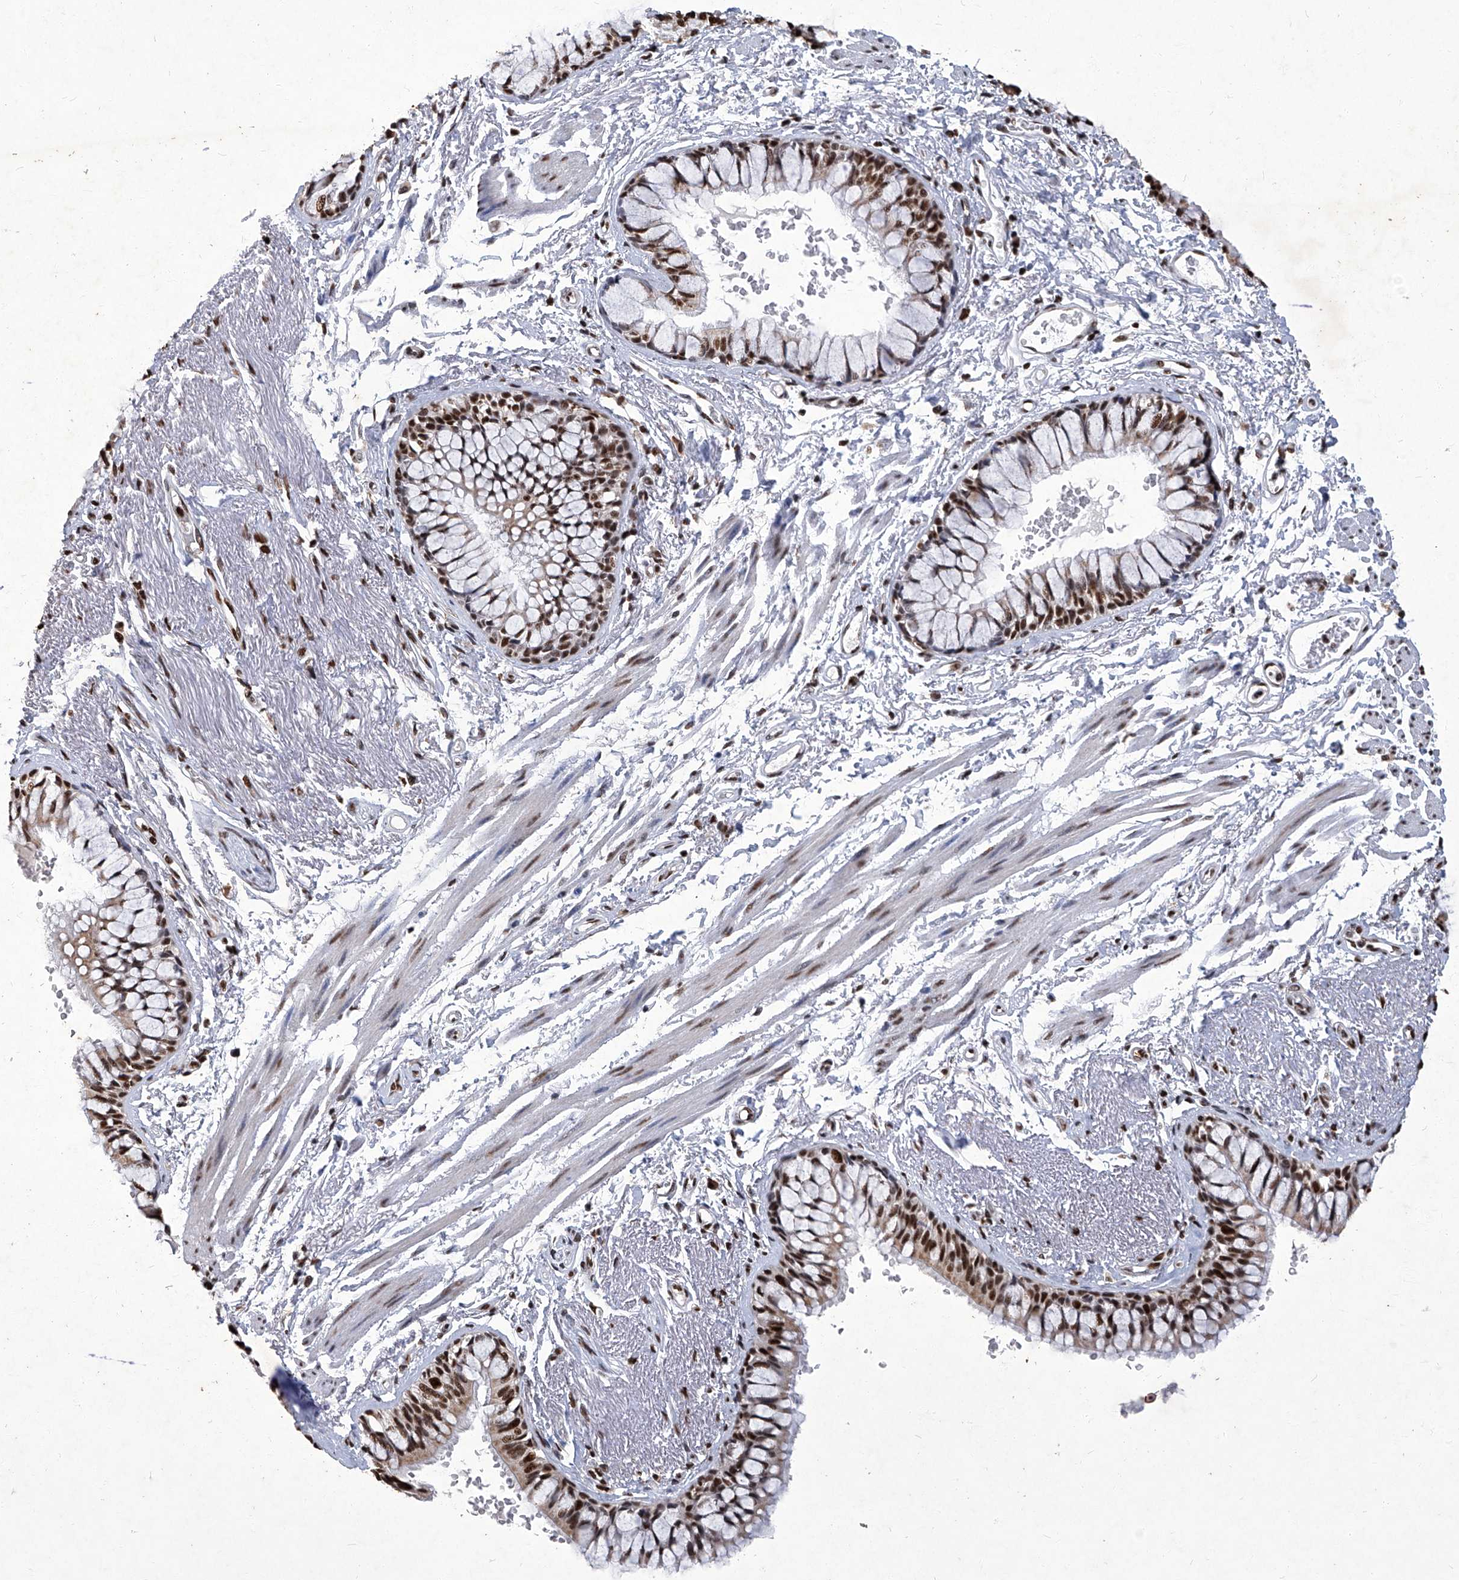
{"staining": {"intensity": "strong", "quantity": ">75%", "location": "nuclear"}, "tissue": "bronchus", "cell_type": "Respiratory epithelial cells", "image_type": "normal", "snomed": [{"axis": "morphology", "description": "Normal tissue, NOS"}, {"axis": "topography", "description": "Cartilage tissue"}, {"axis": "topography", "description": "Bronchus"}], "caption": "The histopathology image exhibits staining of benign bronchus, revealing strong nuclear protein expression (brown color) within respiratory epithelial cells.", "gene": "HBP1", "patient": {"sex": "female", "age": 73}}